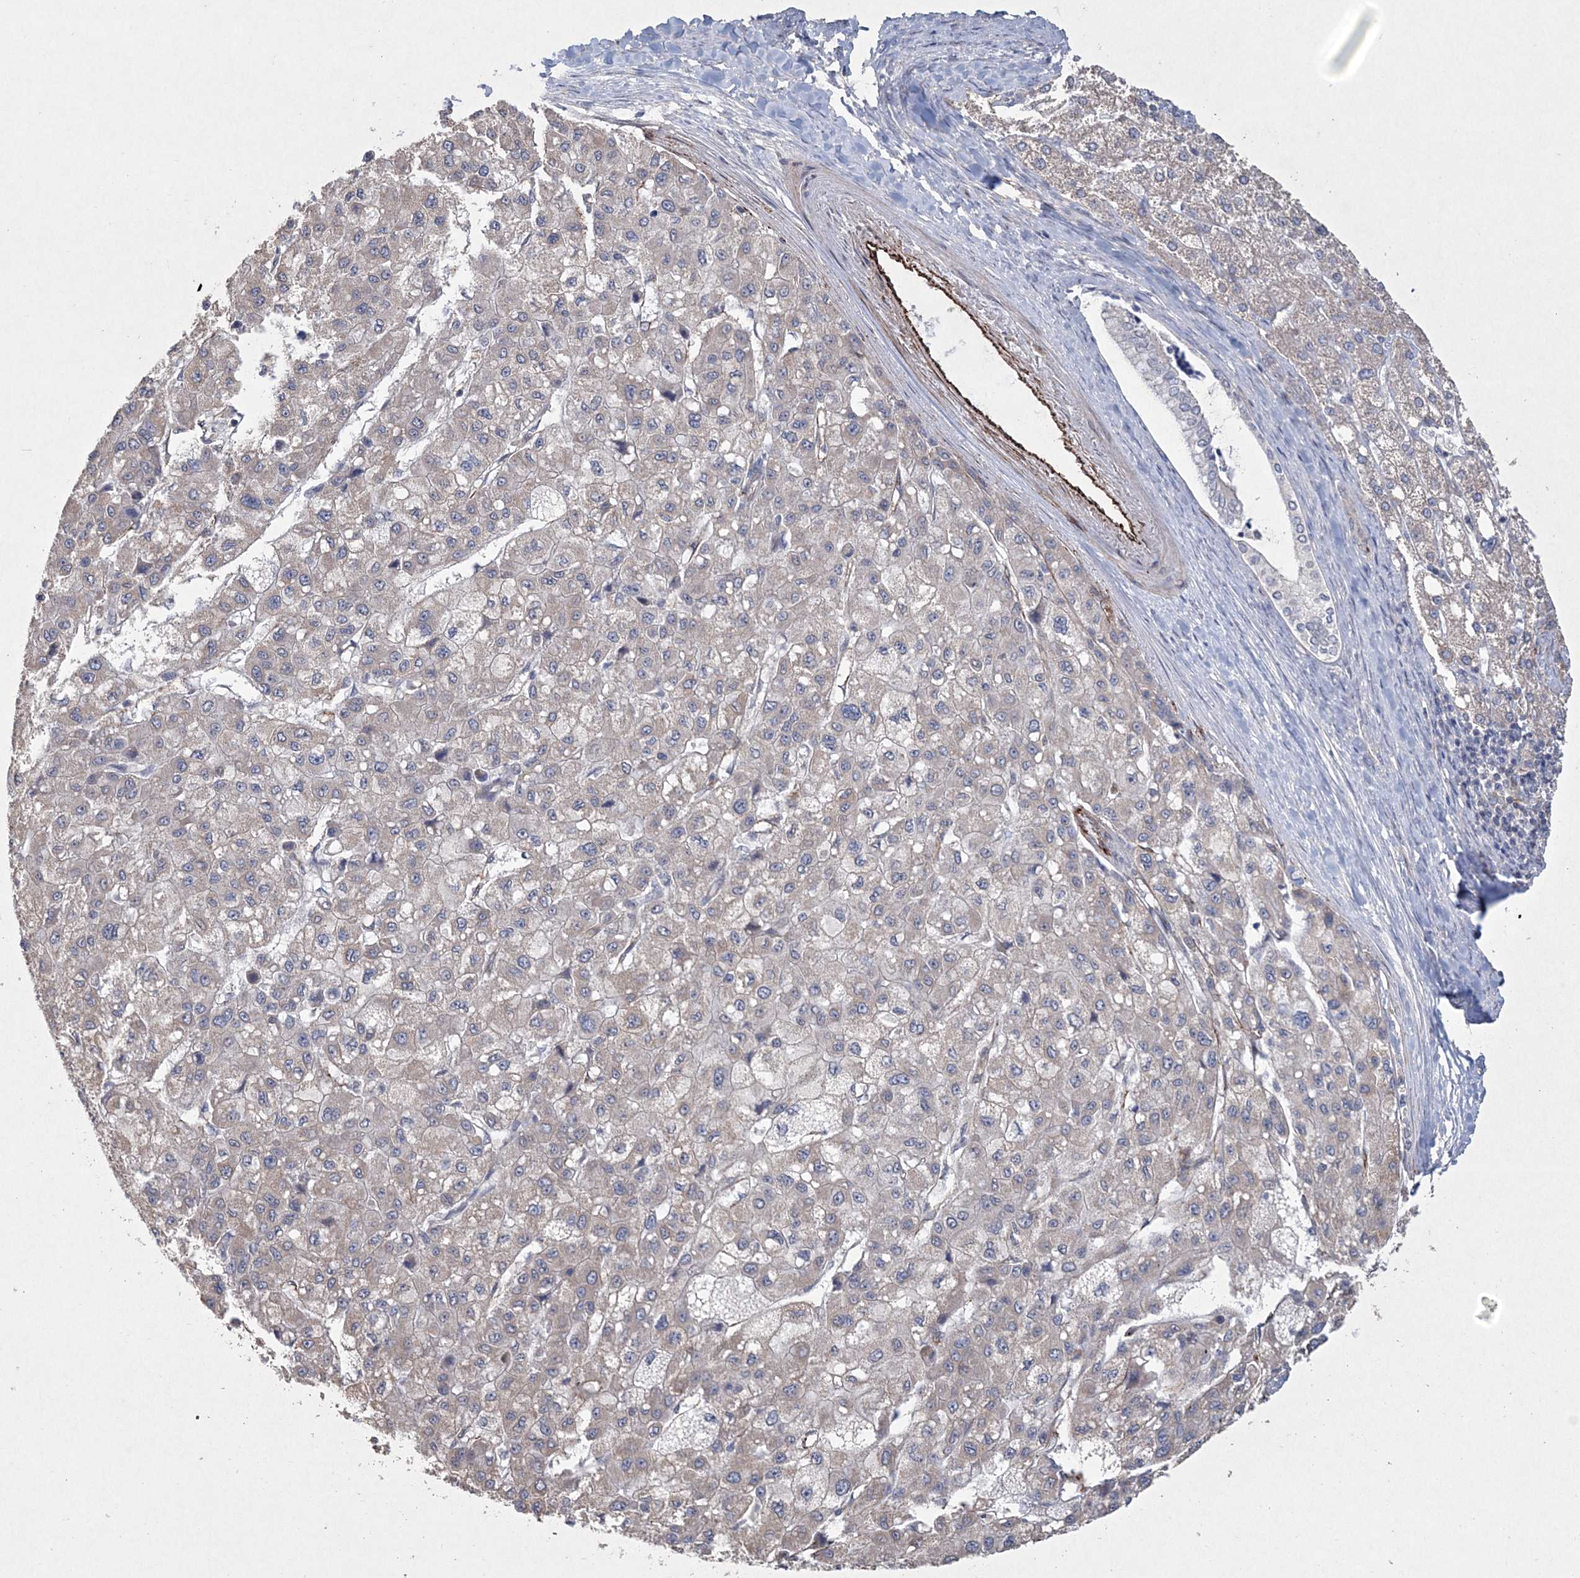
{"staining": {"intensity": "negative", "quantity": "none", "location": "none"}, "tissue": "liver cancer", "cell_type": "Tumor cells", "image_type": "cancer", "snomed": [{"axis": "morphology", "description": "Carcinoma, Hepatocellular, NOS"}, {"axis": "topography", "description": "Liver"}], "caption": "Immunohistochemistry (IHC) of human liver hepatocellular carcinoma reveals no staining in tumor cells.", "gene": "DPCD", "patient": {"sex": "male", "age": 80}}